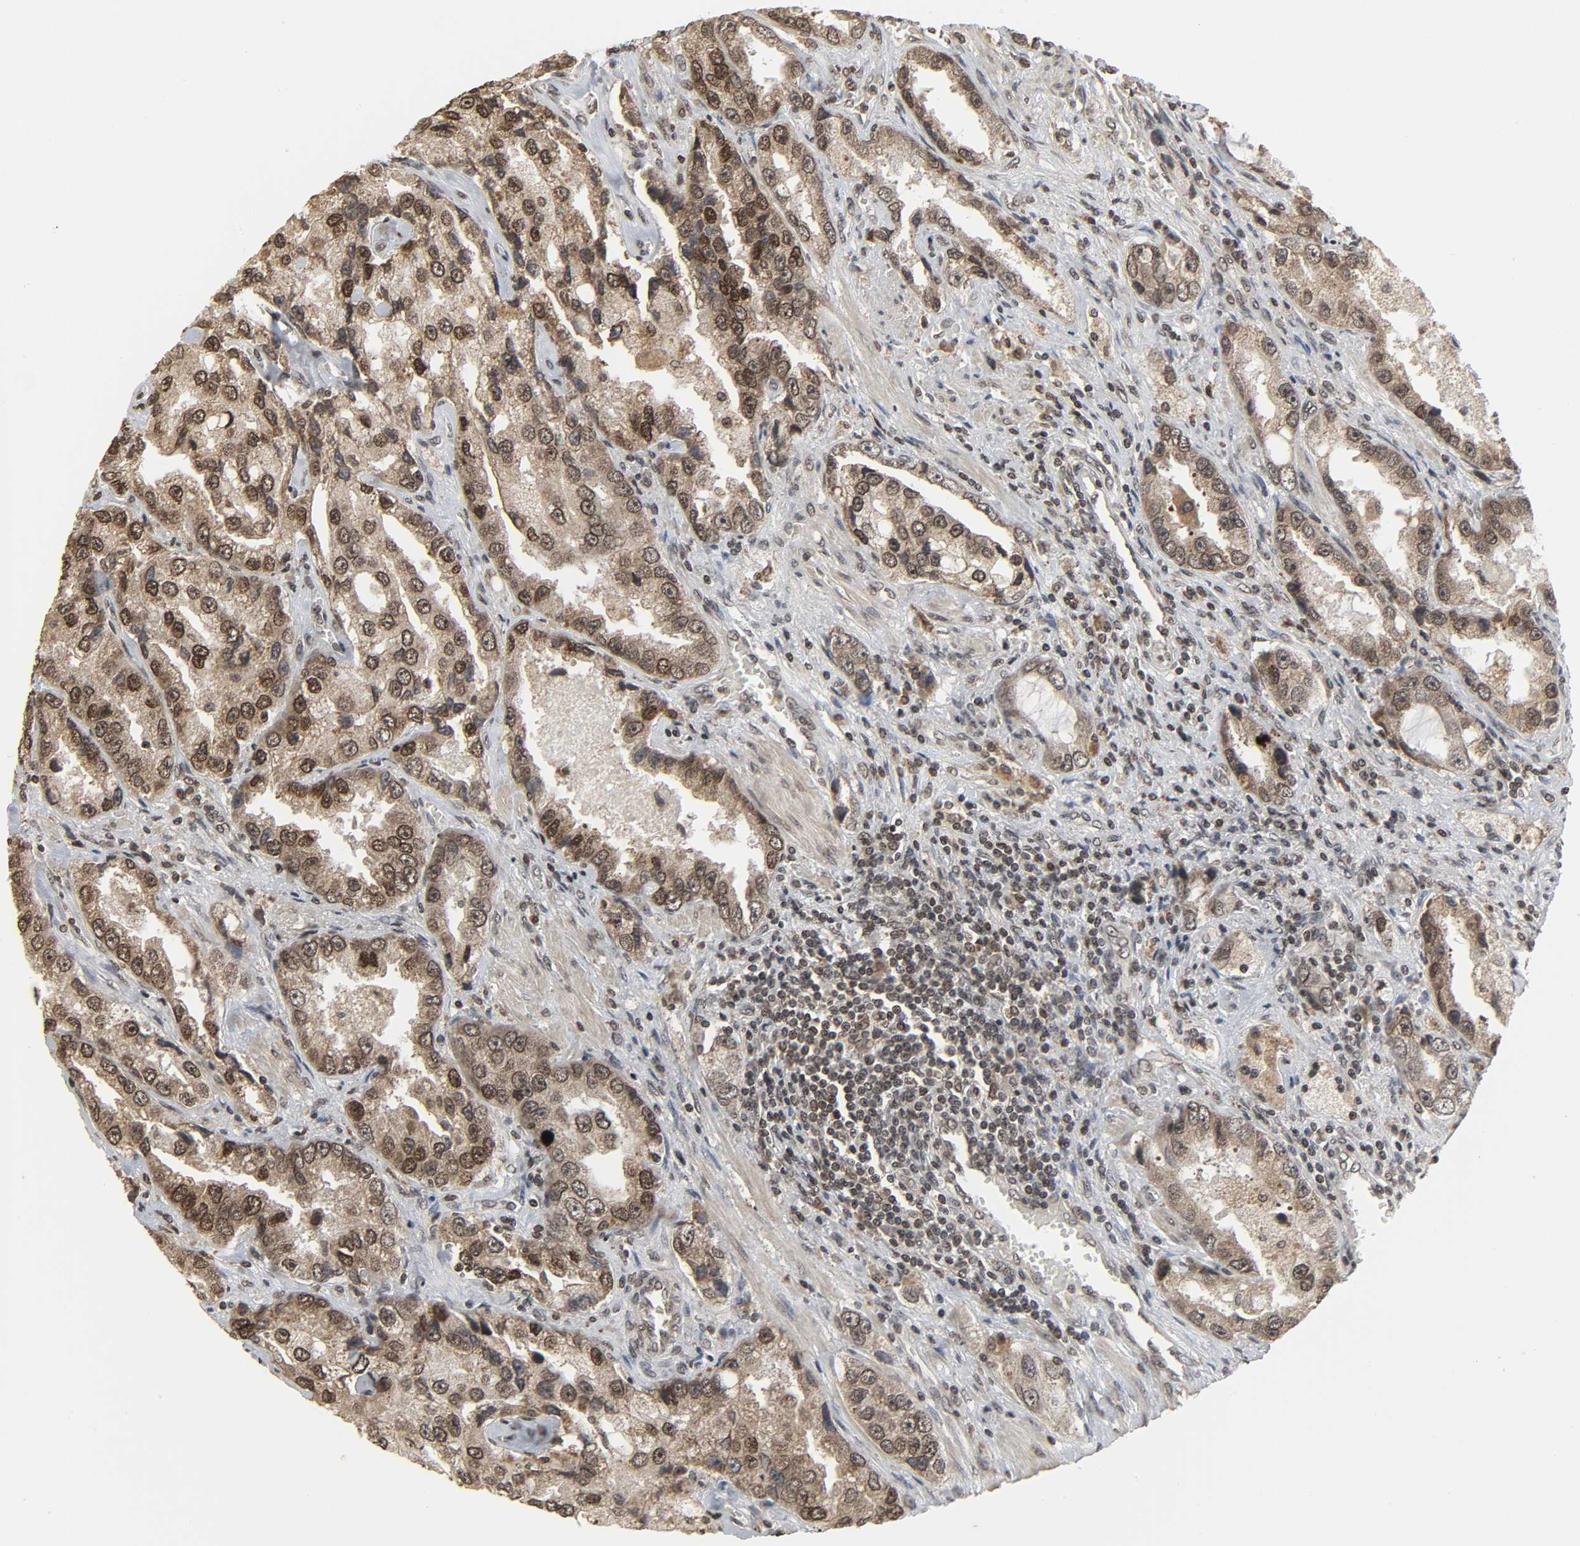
{"staining": {"intensity": "moderate", "quantity": ">75%", "location": "nuclear"}, "tissue": "prostate cancer", "cell_type": "Tumor cells", "image_type": "cancer", "snomed": [{"axis": "morphology", "description": "Adenocarcinoma, High grade"}, {"axis": "topography", "description": "Prostate"}], "caption": "Protein staining of adenocarcinoma (high-grade) (prostate) tissue displays moderate nuclear positivity in about >75% of tumor cells. Using DAB (3,3'-diaminobenzidine) (brown) and hematoxylin (blue) stains, captured at high magnification using brightfield microscopy.", "gene": "XRCC1", "patient": {"sex": "male", "age": 63}}